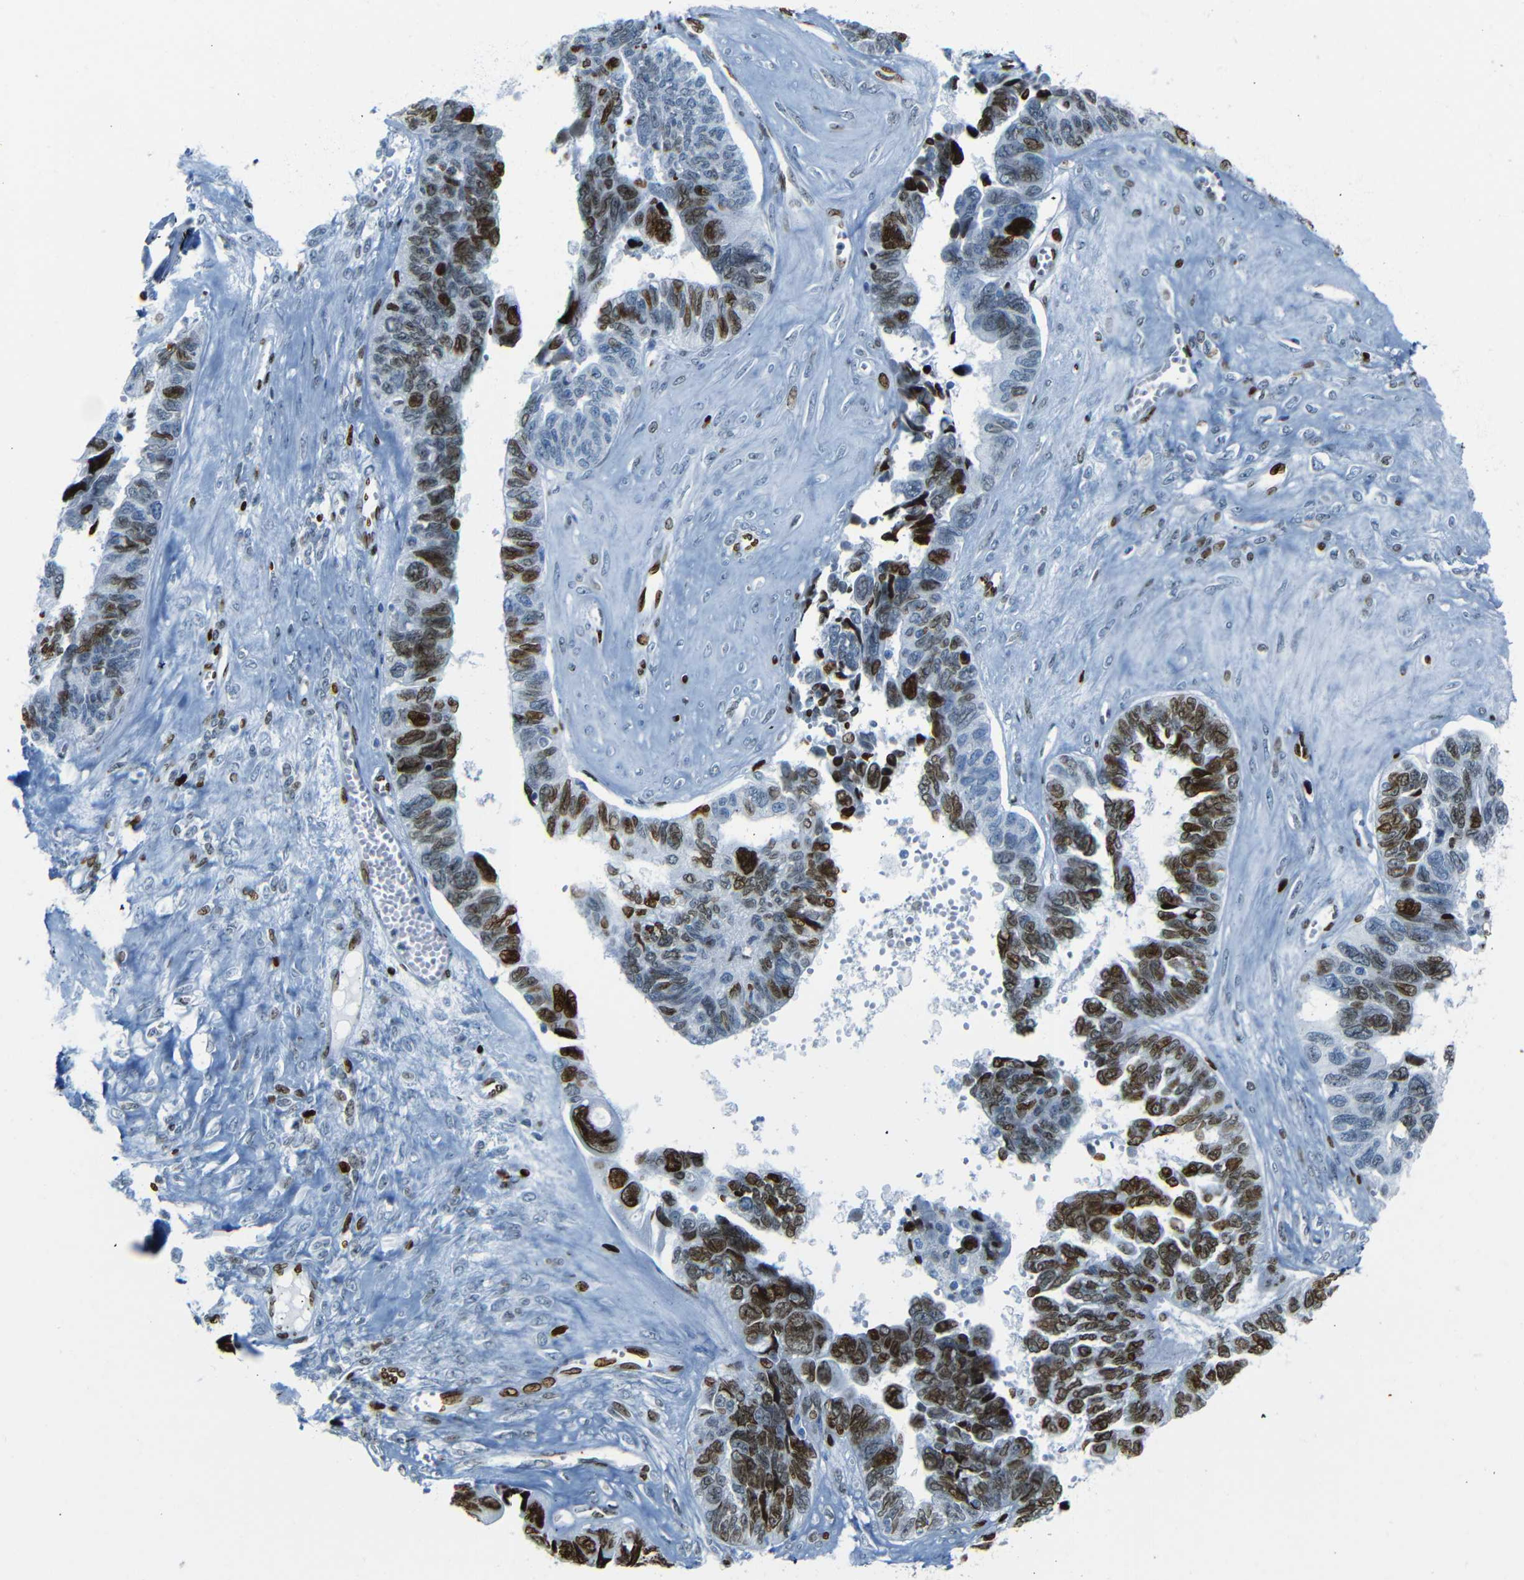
{"staining": {"intensity": "strong", "quantity": ">75%", "location": "nuclear"}, "tissue": "ovarian cancer", "cell_type": "Tumor cells", "image_type": "cancer", "snomed": [{"axis": "morphology", "description": "Cystadenocarcinoma, serous, NOS"}, {"axis": "topography", "description": "Ovary"}], "caption": "This micrograph reveals serous cystadenocarcinoma (ovarian) stained with immunohistochemistry (IHC) to label a protein in brown. The nuclear of tumor cells show strong positivity for the protein. Nuclei are counter-stained blue.", "gene": "NPIPB15", "patient": {"sex": "female", "age": 79}}